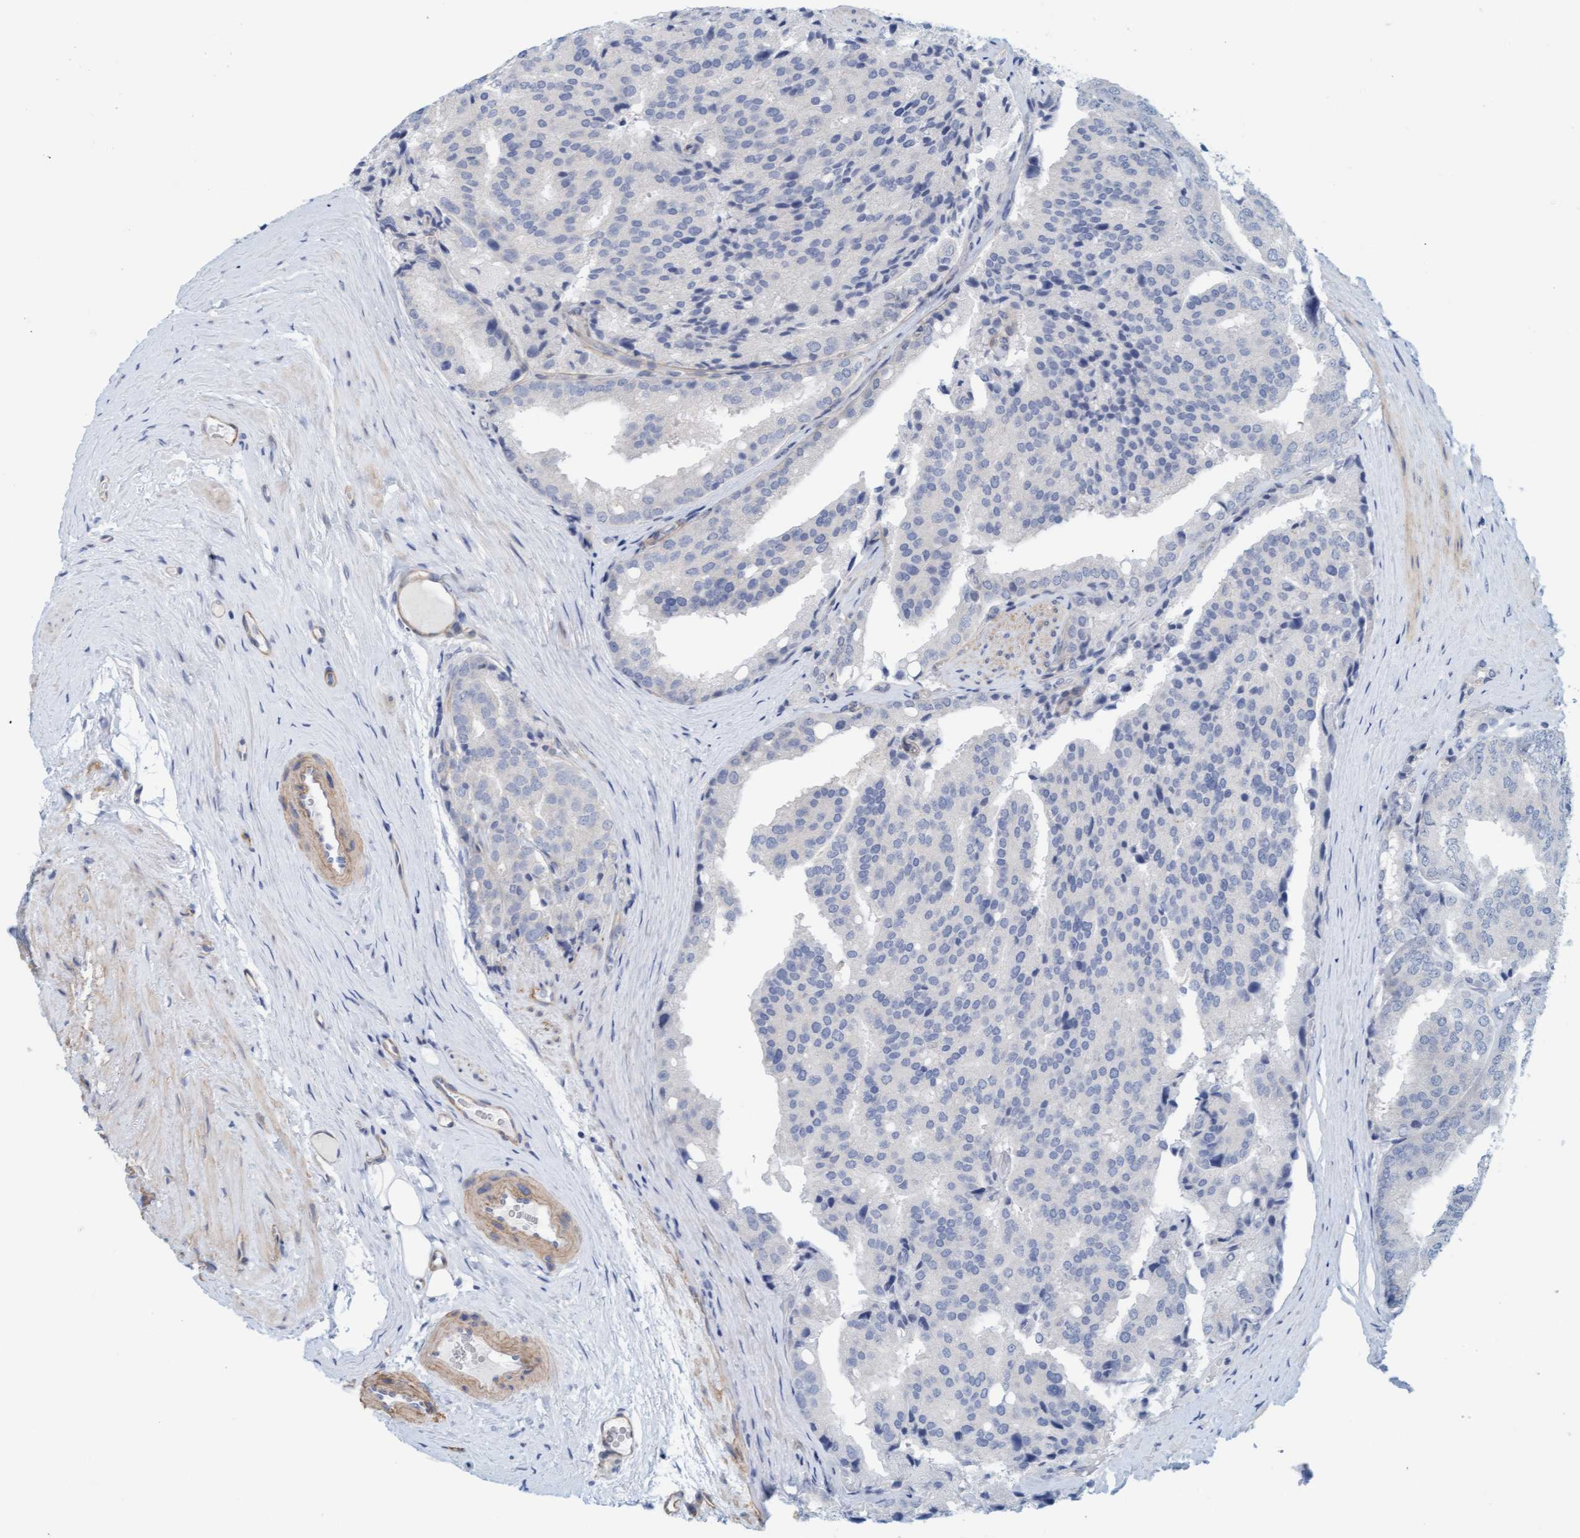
{"staining": {"intensity": "negative", "quantity": "none", "location": "none"}, "tissue": "prostate cancer", "cell_type": "Tumor cells", "image_type": "cancer", "snomed": [{"axis": "morphology", "description": "Adenocarcinoma, High grade"}, {"axis": "topography", "description": "Prostate"}], "caption": "IHC of prostate cancer exhibits no staining in tumor cells. (DAB immunohistochemistry, high magnification).", "gene": "TSTD2", "patient": {"sex": "male", "age": 50}}